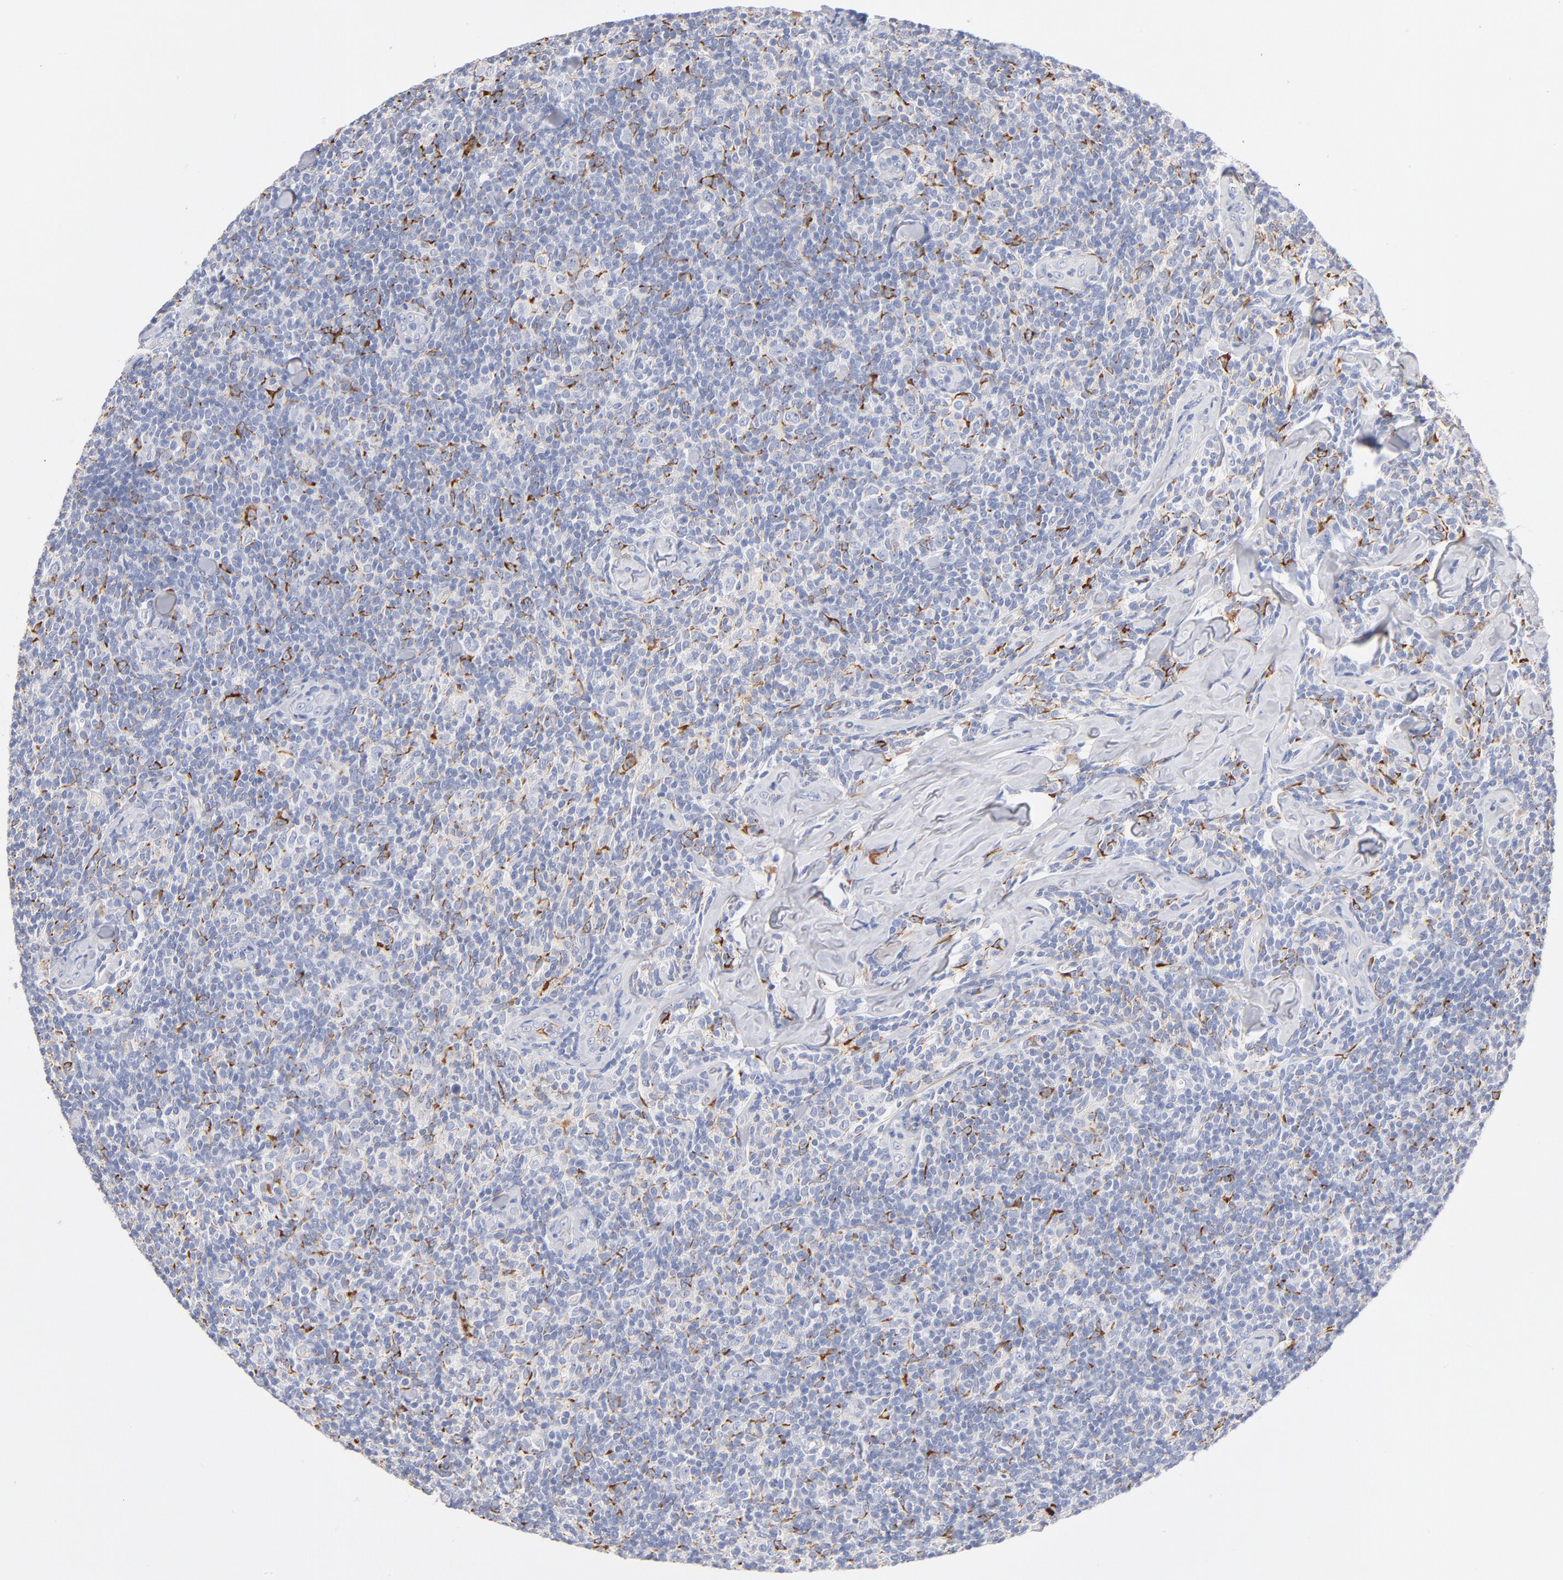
{"staining": {"intensity": "negative", "quantity": "none", "location": "none"}, "tissue": "lymphoma", "cell_type": "Tumor cells", "image_type": "cancer", "snomed": [{"axis": "morphology", "description": "Malignant lymphoma, non-Hodgkin's type, Low grade"}, {"axis": "topography", "description": "Lymph node"}], "caption": "Immunohistochemistry of lymphoma shows no staining in tumor cells.", "gene": "C3", "patient": {"sex": "female", "age": 56}}